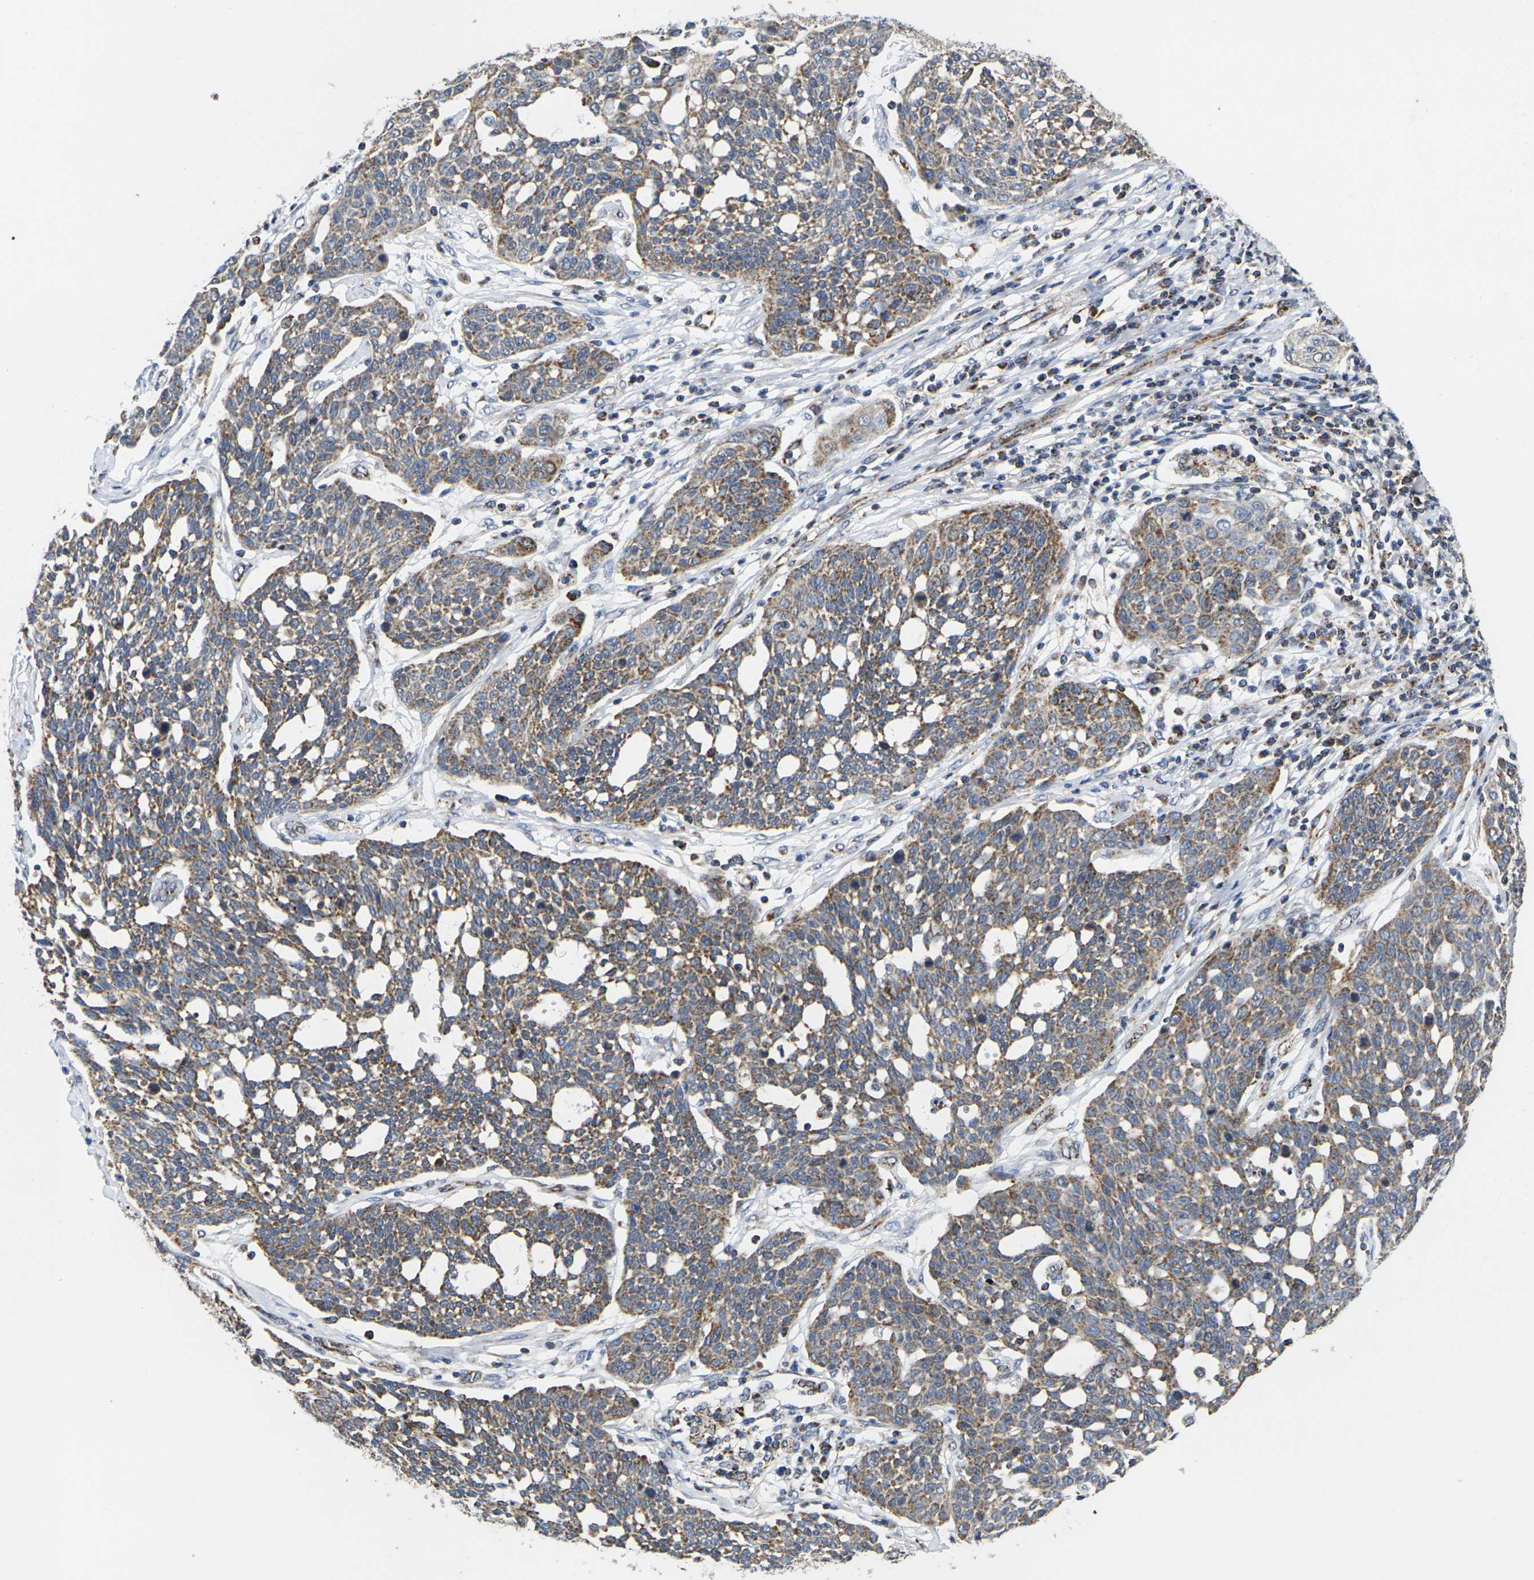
{"staining": {"intensity": "moderate", "quantity": ">75%", "location": "cytoplasmic/membranous"}, "tissue": "cervical cancer", "cell_type": "Tumor cells", "image_type": "cancer", "snomed": [{"axis": "morphology", "description": "Squamous cell carcinoma, NOS"}, {"axis": "topography", "description": "Cervix"}], "caption": "A brown stain labels moderate cytoplasmic/membranous positivity of a protein in human cervical cancer (squamous cell carcinoma) tumor cells.", "gene": "P2RY11", "patient": {"sex": "female", "age": 34}}